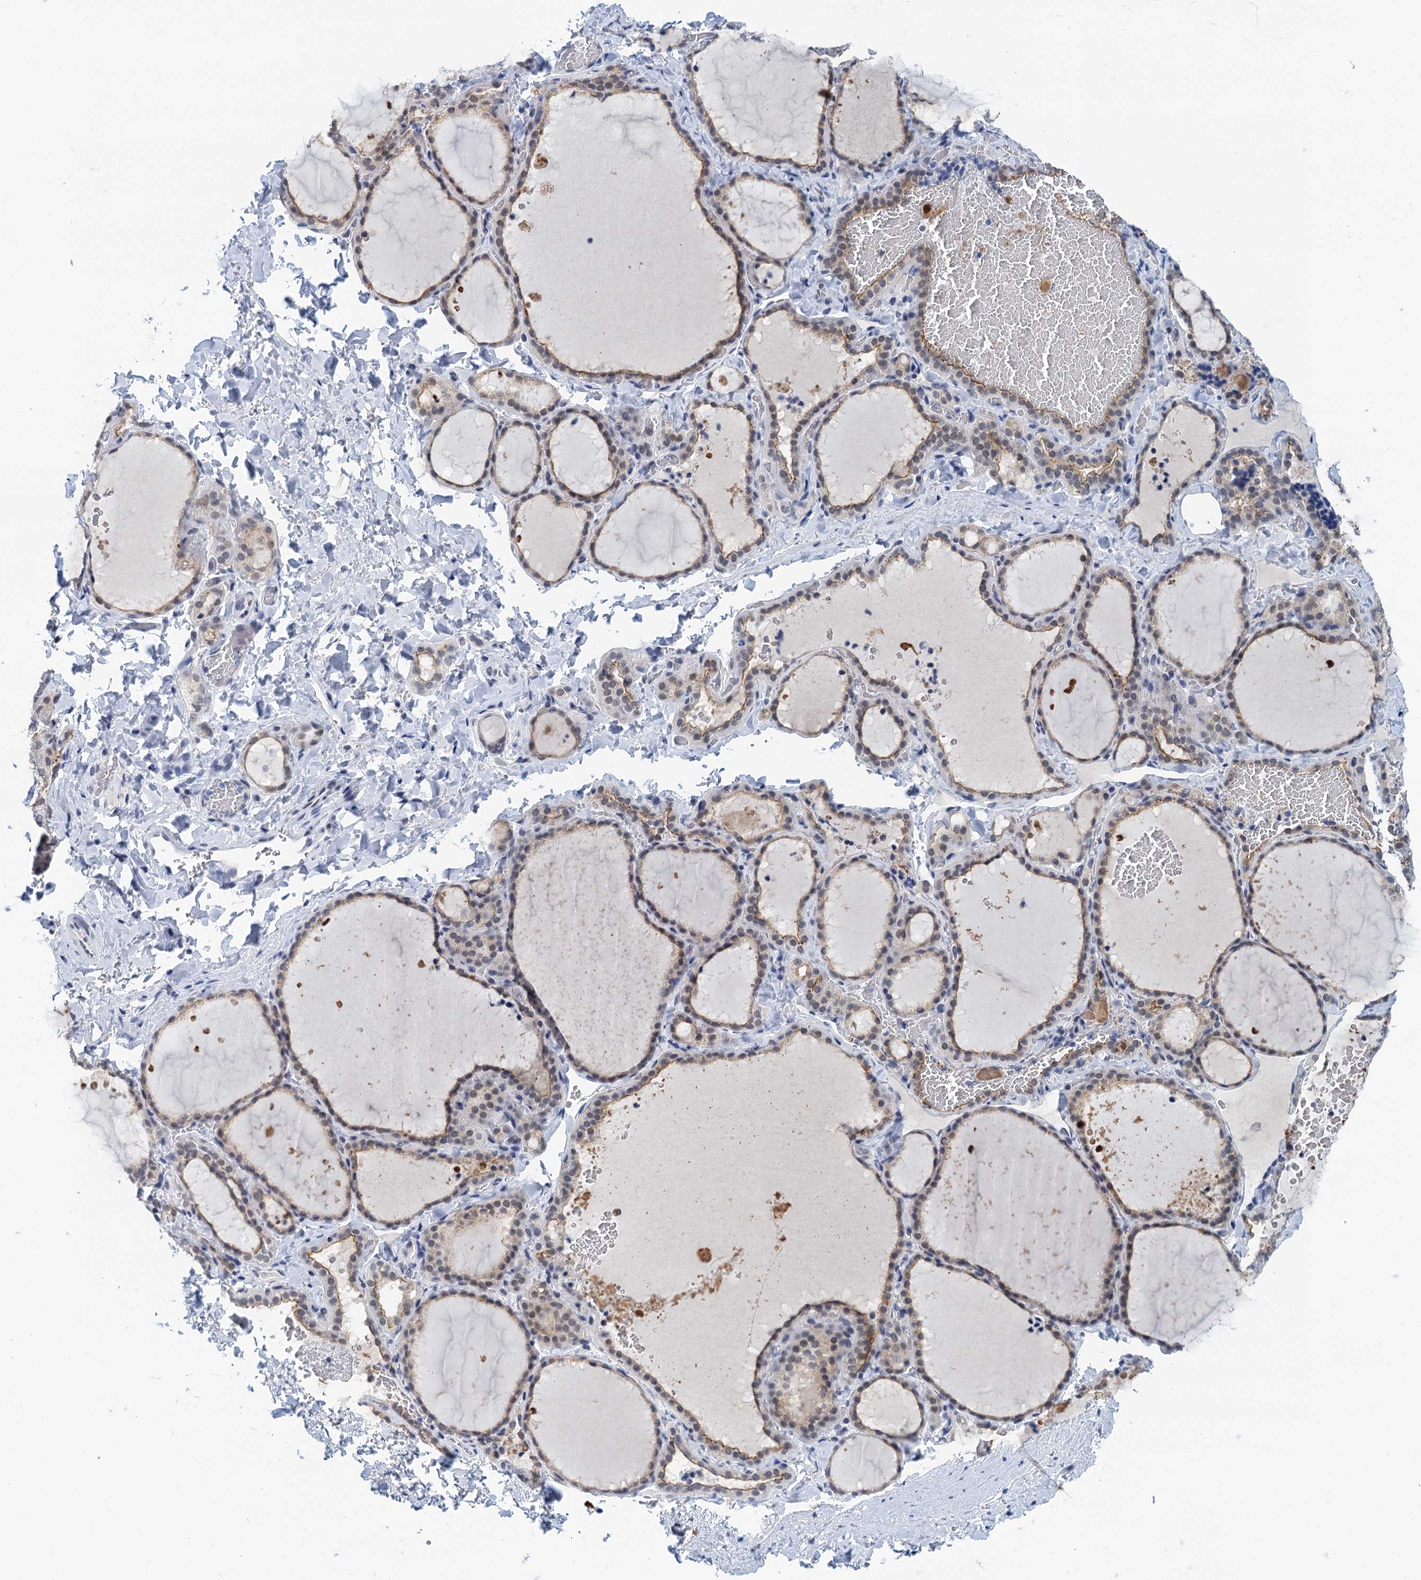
{"staining": {"intensity": "moderate", "quantity": "25%-75%", "location": "cytoplasmic/membranous"}, "tissue": "thyroid gland", "cell_type": "Glandular cells", "image_type": "normal", "snomed": [{"axis": "morphology", "description": "Normal tissue, NOS"}, {"axis": "topography", "description": "Thyroid gland"}], "caption": "A histopathology image of human thyroid gland stained for a protein demonstrates moderate cytoplasmic/membranous brown staining in glandular cells. Using DAB (brown) and hematoxylin (blue) stains, captured at high magnification using brightfield microscopy.", "gene": "EPS8L1", "patient": {"sex": "female", "age": 22}}